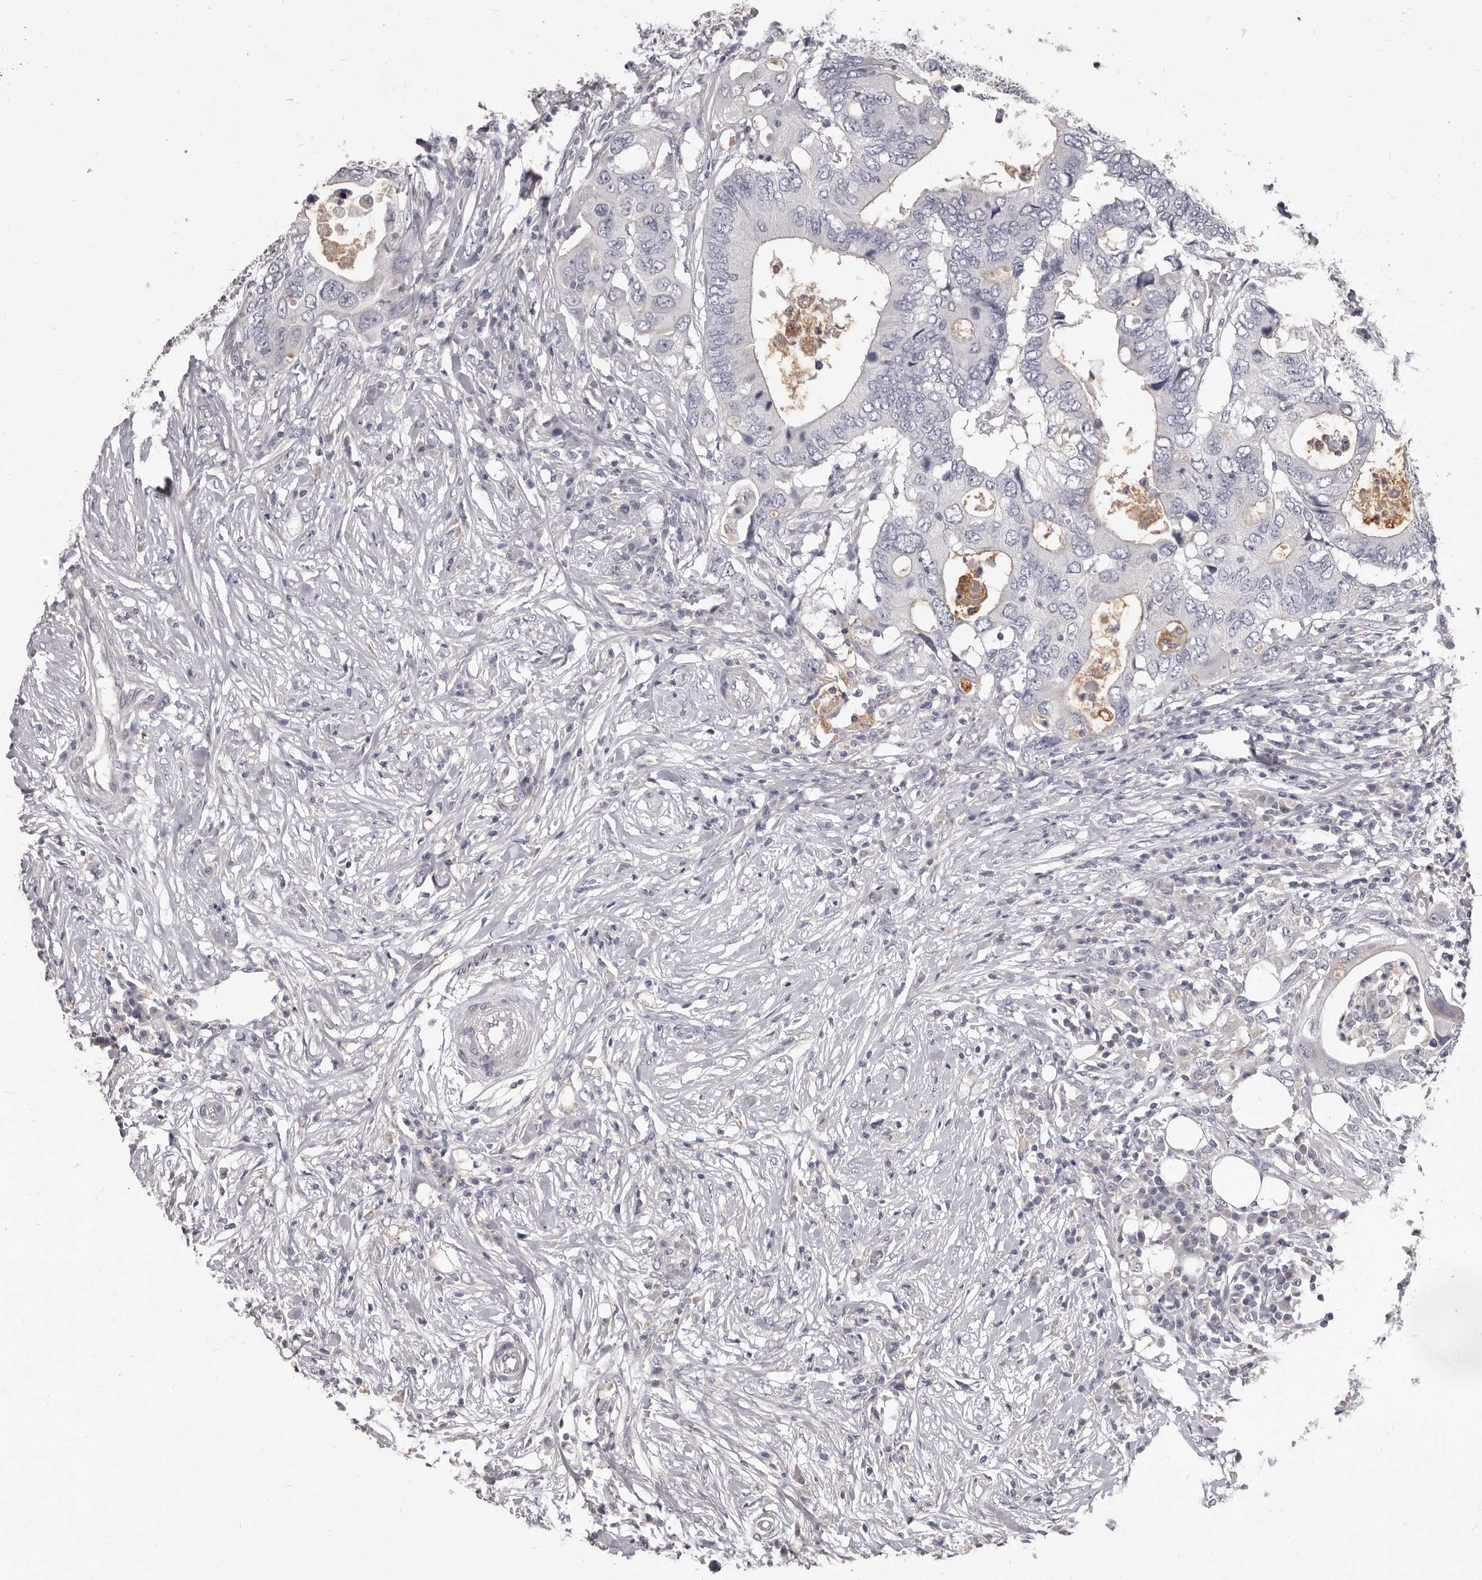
{"staining": {"intensity": "negative", "quantity": "none", "location": "none"}, "tissue": "colorectal cancer", "cell_type": "Tumor cells", "image_type": "cancer", "snomed": [{"axis": "morphology", "description": "Adenocarcinoma, NOS"}, {"axis": "topography", "description": "Colon"}], "caption": "This image is of colorectal adenocarcinoma stained with immunohistochemistry to label a protein in brown with the nuclei are counter-stained blue. There is no expression in tumor cells. Brightfield microscopy of immunohistochemistry (IHC) stained with DAB (3,3'-diaminobenzidine) (brown) and hematoxylin (blue), captured at high magnification.", "gene": "GPRC5C", "patient": {"sex": "male", "age": 71}}